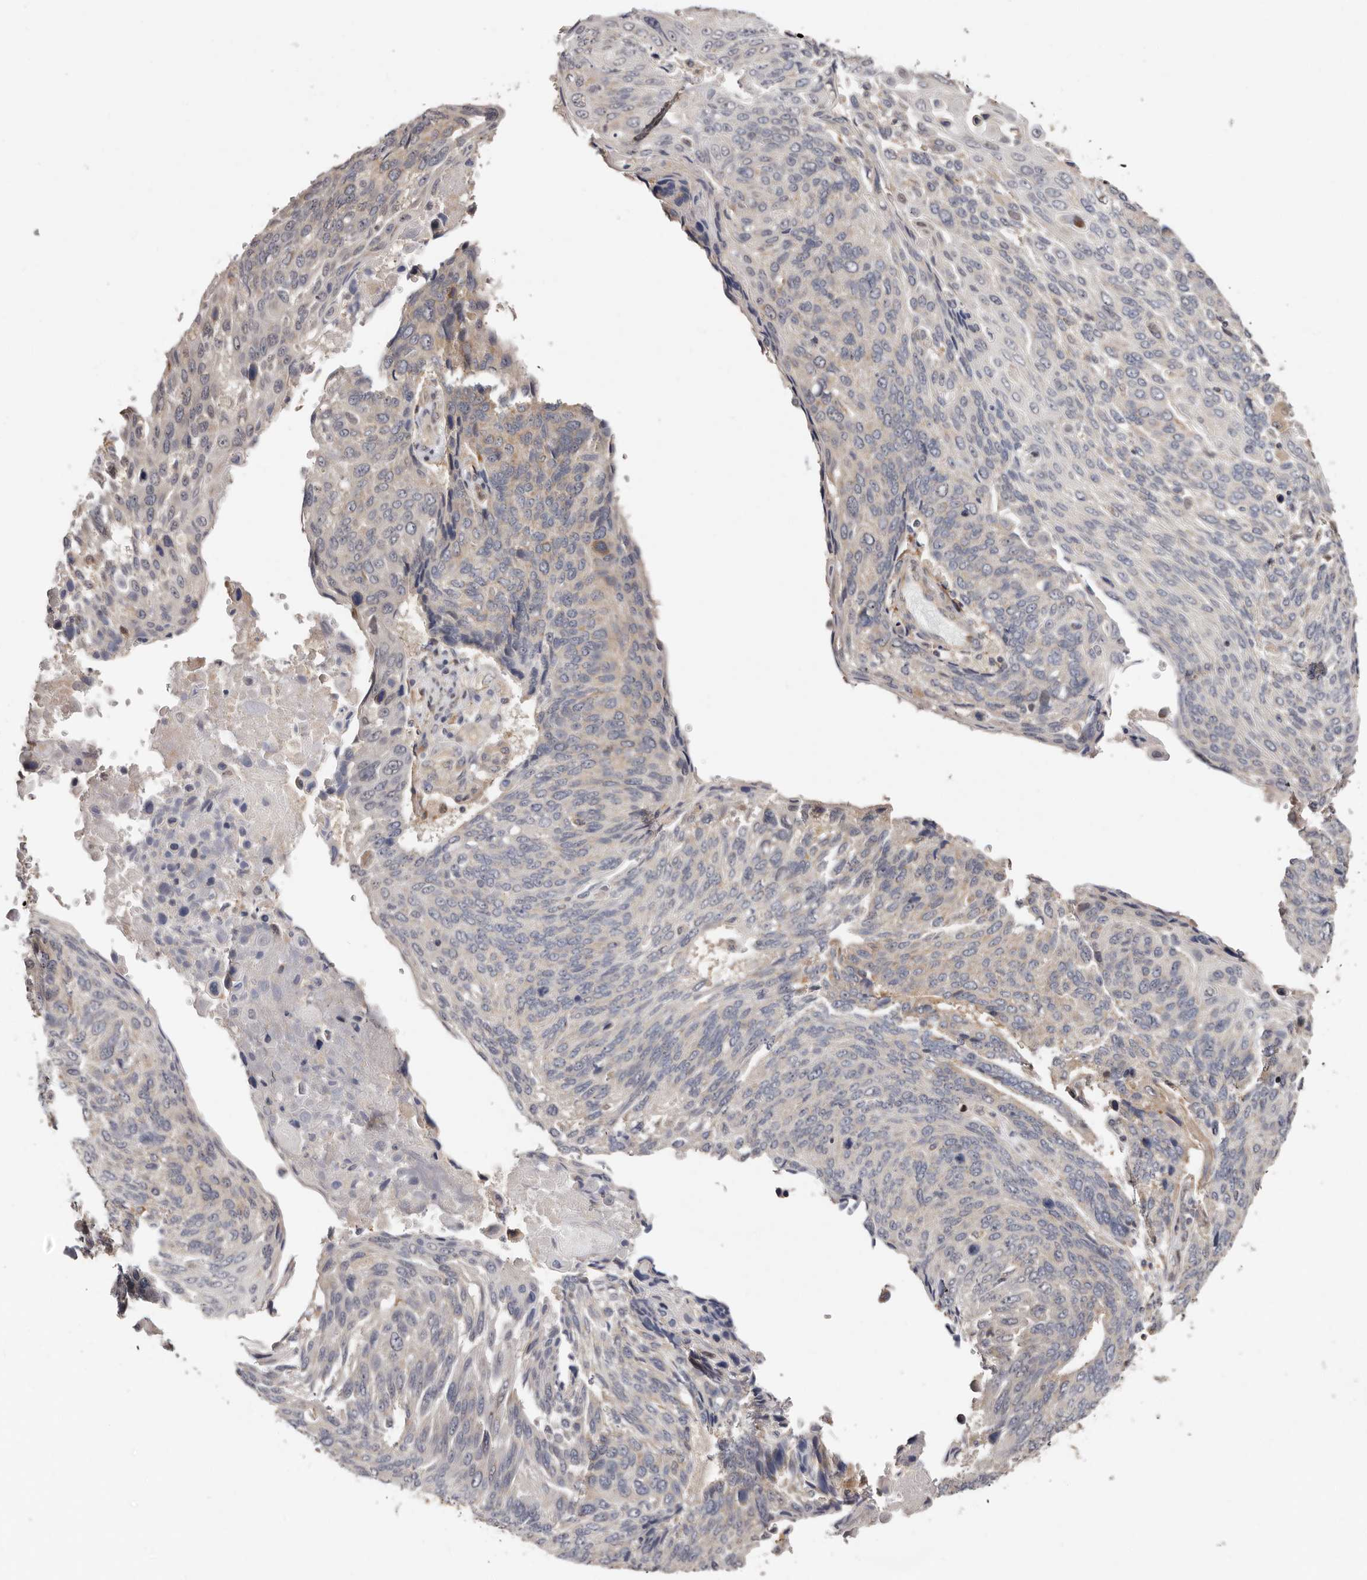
{"staining": {"intensity": "negative", "quantity": "none", "location": "none"}, "tissue": "lung cancer", "cell_type": "Tumor cells", "image_type": "cancer", "snomed": [{"axis": "morphology", "description": "Squamous cell carcinoma, NOS"}, {"axis": "topography", "description": "Lung"}], "caption": "Lung squamous cell carcinoma was stained to show a protein in brown. There is no significant positivity in tumor cells.", "gene": "USP33", "patient": {"sex": "male", "age": 66}}